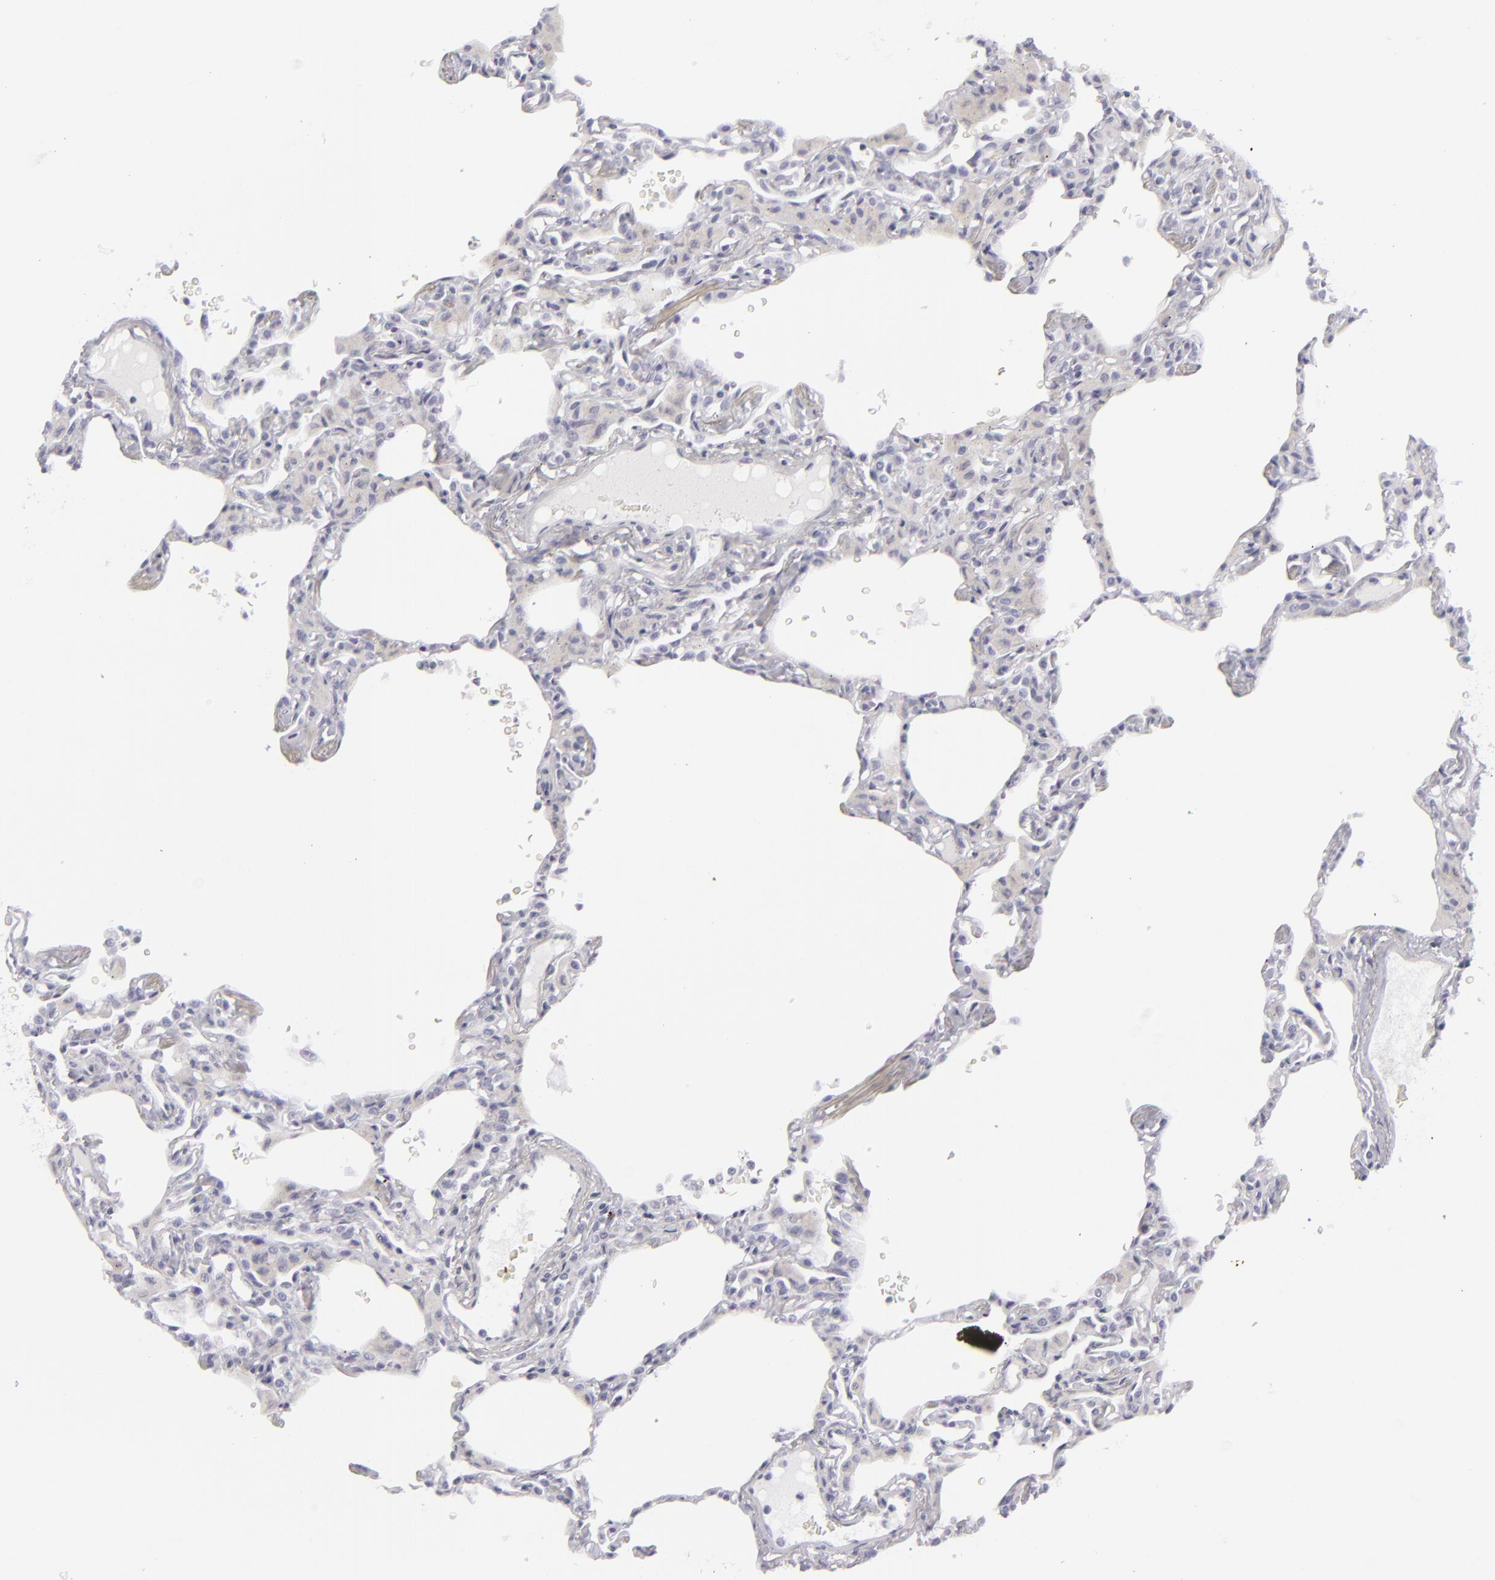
{"staining": {"intensity": "negative", "quantity": "none", "location": "none"}, "tissue": "lung", "cell_type": "Alveolar cells", "image_type": "normal", "snomed": [{"axis": "morphology", "description": "Normal tissue, NOS"}, {"axis": "topography", "description": "Lung"}], "caption": "The immunohistochemistry micrograph has no significant positivity in alveolar cells of lung. The staining is performed using DAB (3,3'-diaminobenzidine) brown chromogen with nuclei counter-stained in using hematoxylin.", "gene": "KRT1", "patient": {"sex": "female", "age": 49}}